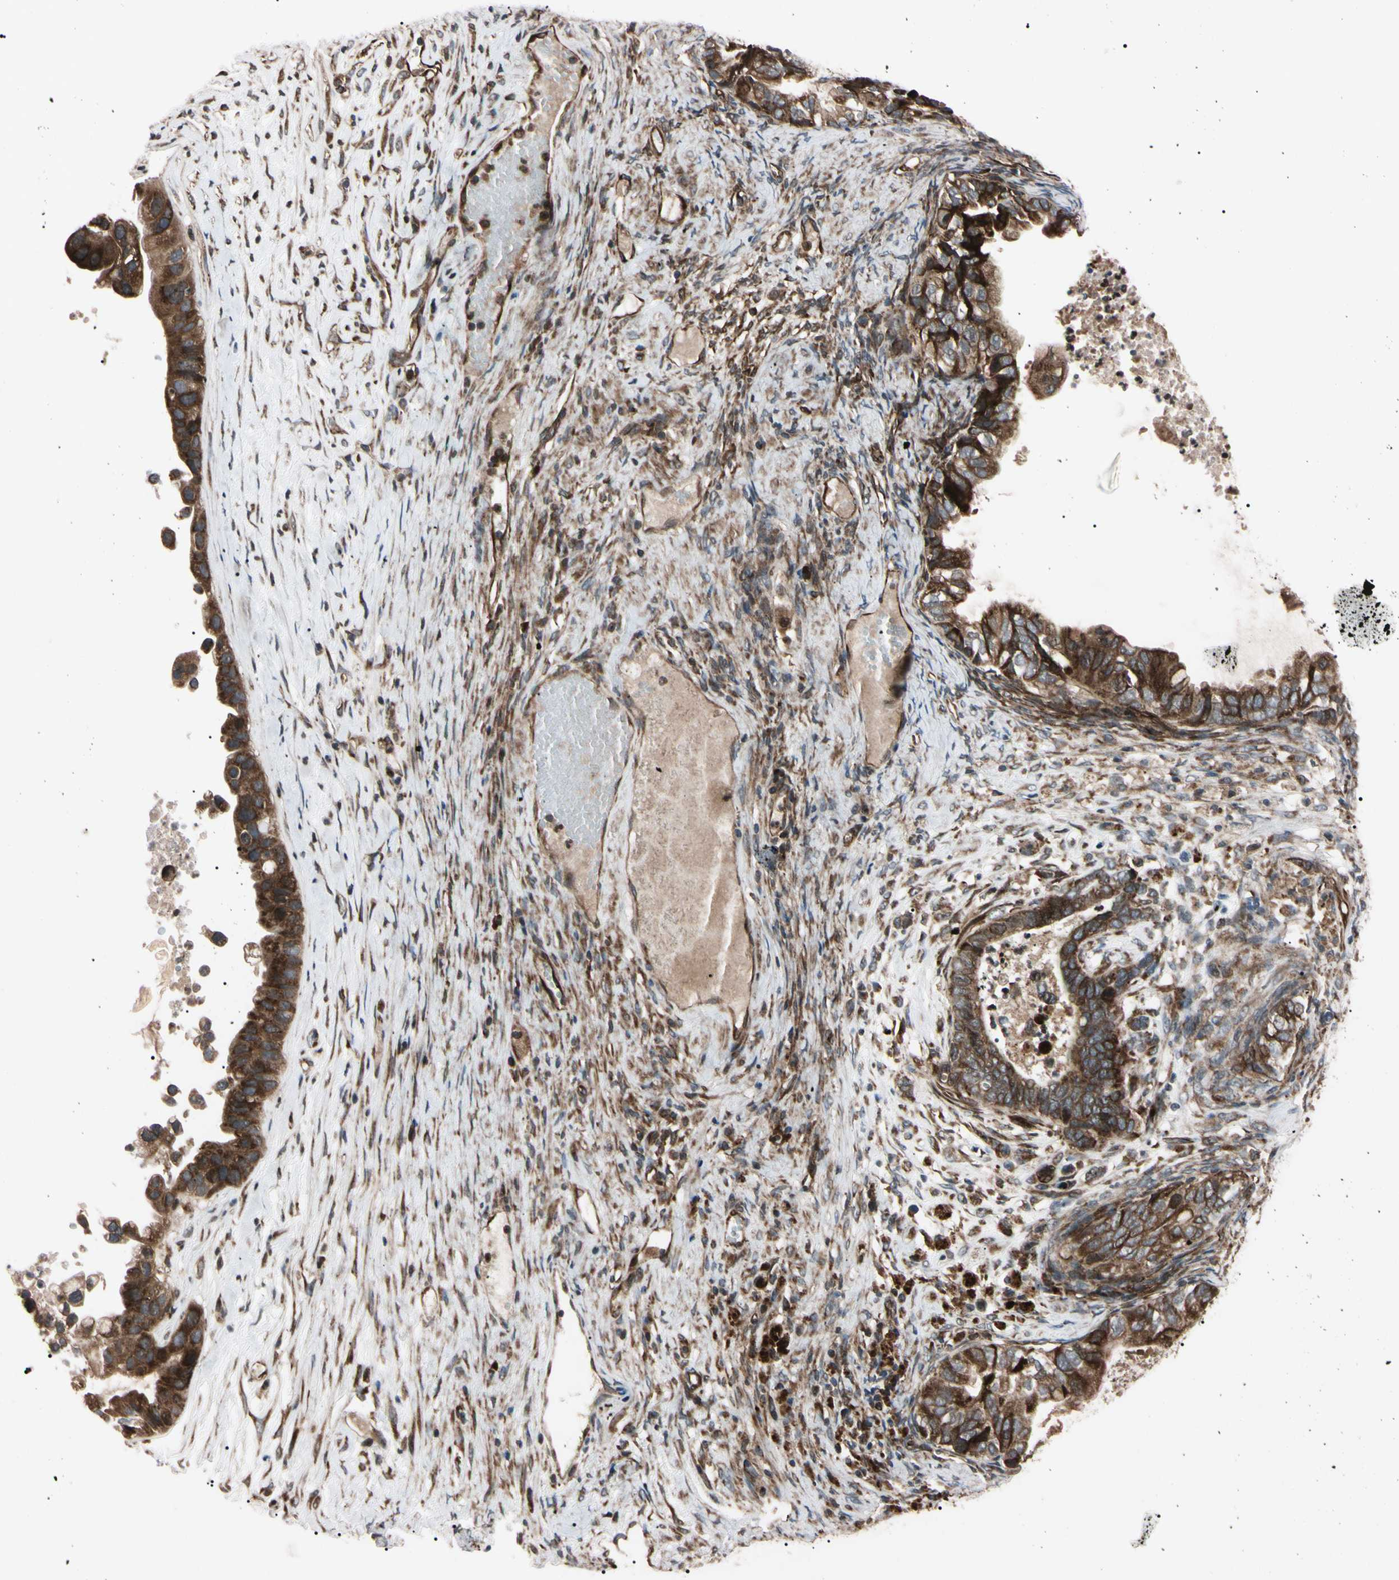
{"staining": {"intensity": "strong", "quantity": ">75%", "location": "cytoplasmic/membranous"}, "tissue": "ovarian cancer", "cell_type": "Tumor cells", "image_type": "cancer", "snomed": [{"axis": "morphology", "description": "Cystadenocarcinoma, mucinous, NOS"}, {"axis": "topography", "description": "Ovary"}], "caption": "Ovarian cancer (mucinous cystadenocarcinoma) was stained to show a protein in brown. There is high levels of strong cytoplasmic/membranous positivity in about >75% of tumor cells.", "gene": "GUCY1B1", "patient": {"sex": "female", "age": 80}}